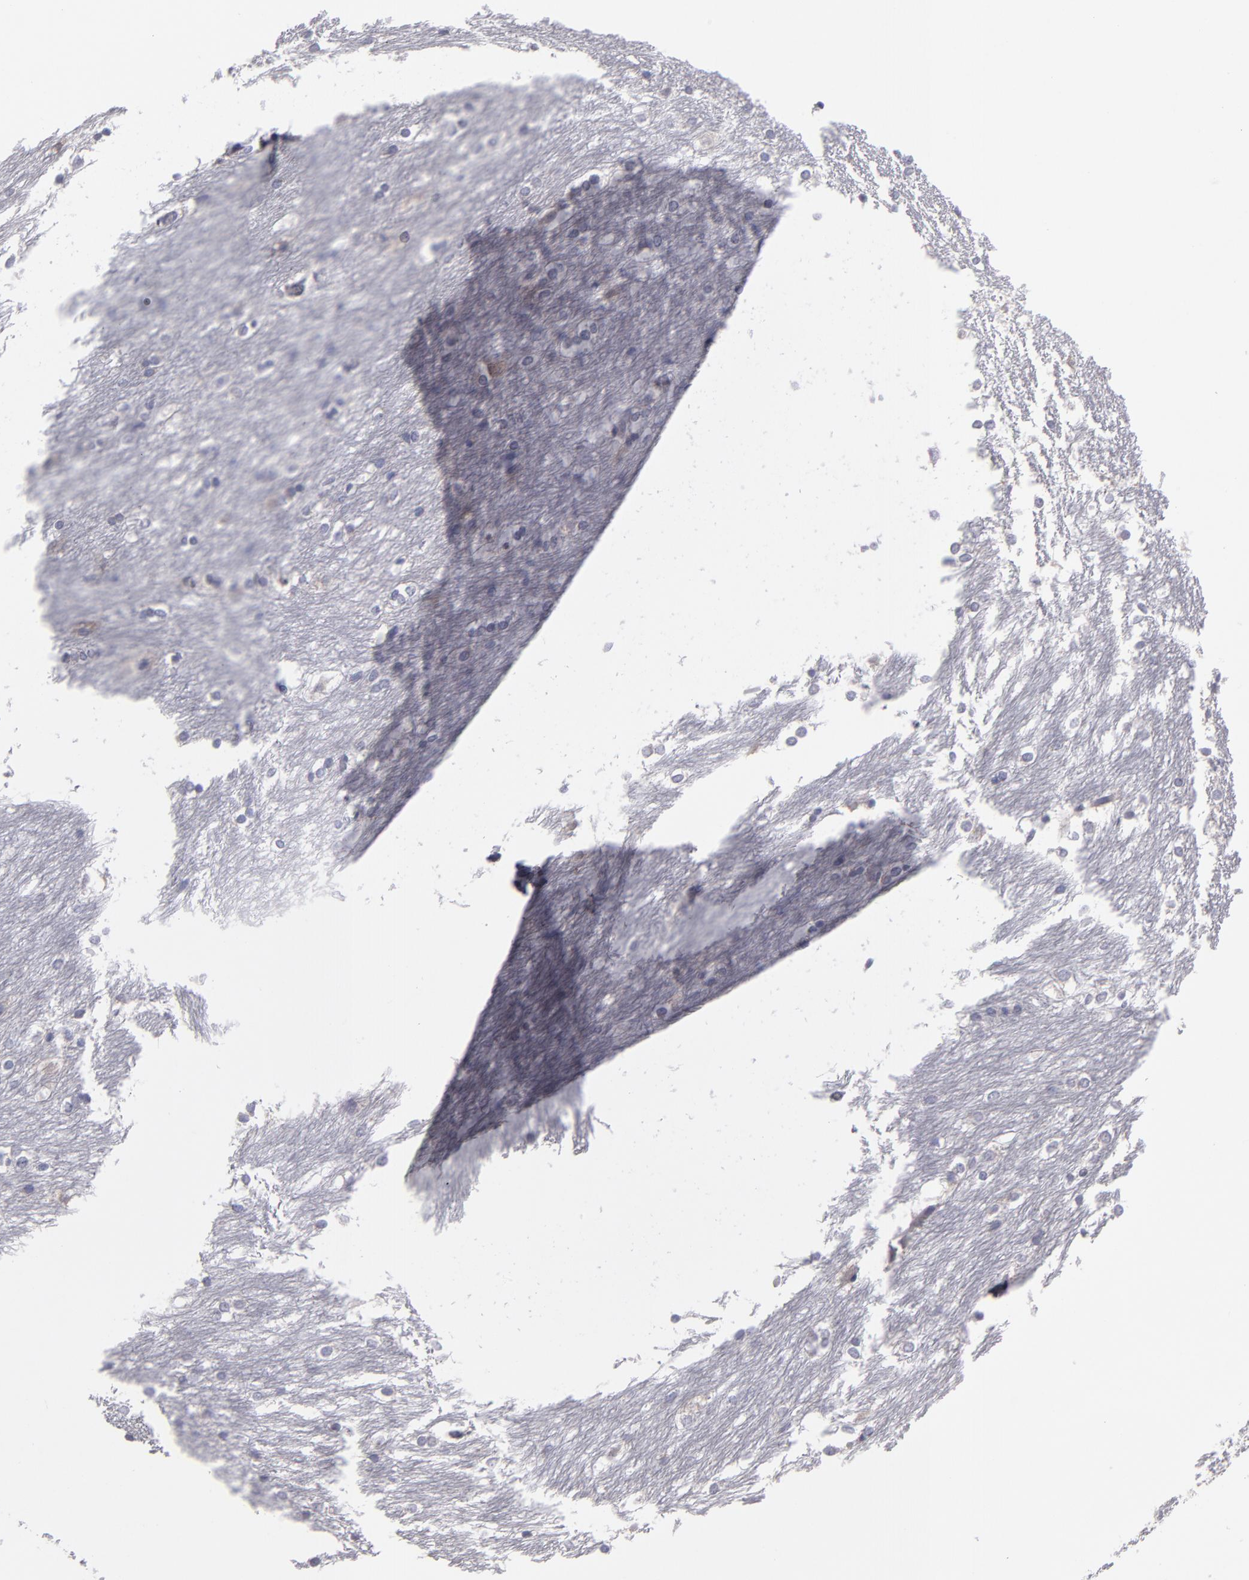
{"staining": {"intensity": "negative", "quantity": "none", "location": "none"}, "tissue": "caudate", "cell_type": "Glial cells", "image_type": "normal", "snomed": [{"axis": "morphology", "description": "Normal tissue, NOS"}, {"axis": "topography", "description": "Lateral ventricle wall"}], "caption": "The IHC micrograph has no significant staining in glial cells of caudate.", "gene": "SLMAP", "patient": {"sex": "female", "age": 19}}